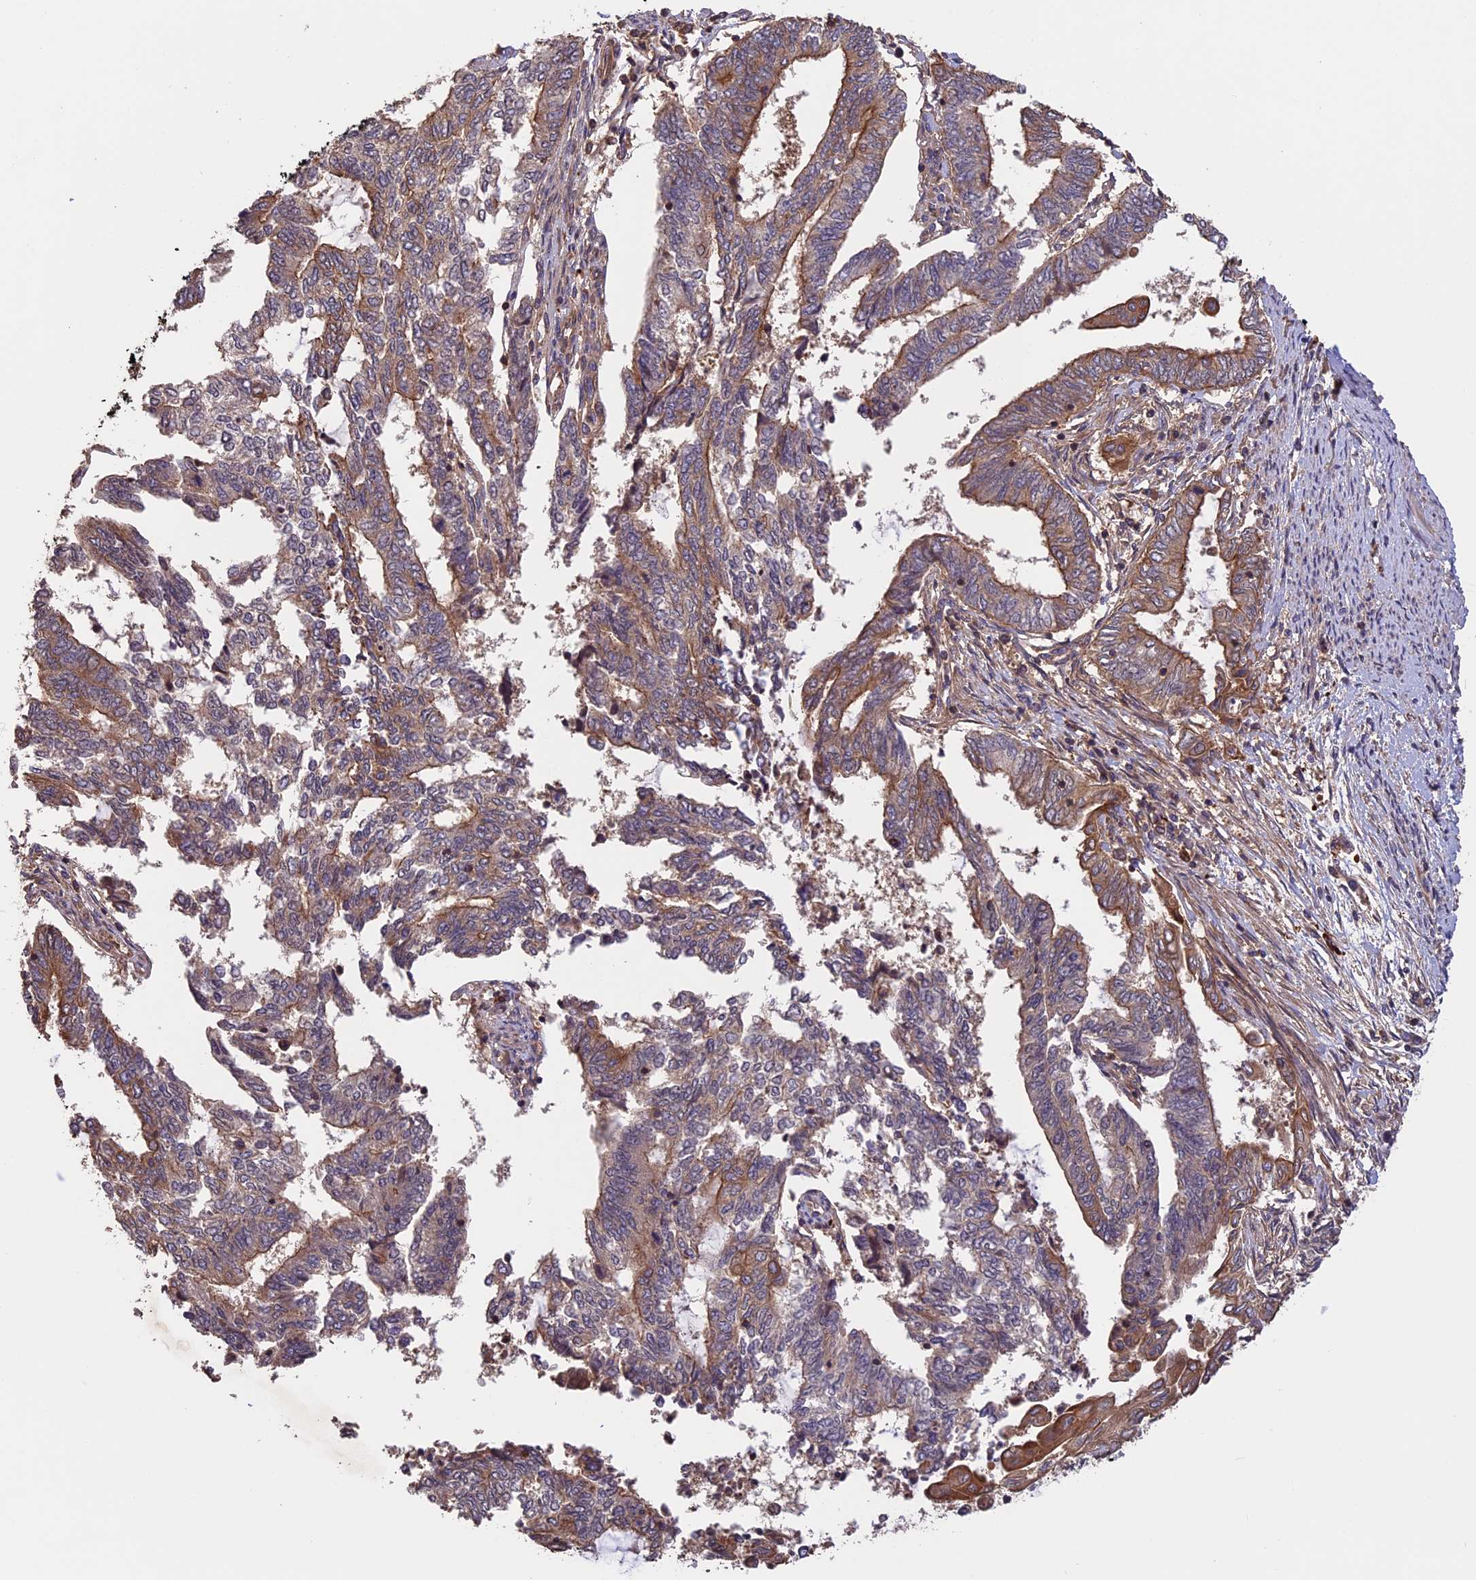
{"staining": {"intensity": "moderate", "quantity": "25%-75%", "location": "cytoplasmic/membranous"}, "tissue": "endometrial cancer", "cell_type": "Tumor cells", "image_type": "cancer", "snomed": [{"axis": "morphology", "description": "Adenocarcinoma, NOS"}, {"axis": "topography", "description": "Uterus"}, {"axis": "topography", "description": "Endometrium"}], "caption": "Protein expression analysis of human endometrial cancer reveals moderate cytoplasmic/membranous positivity in about 25%-75% of tumor cells.", "gene": "GAS8", "patient": {"sex": "female", "age": 70}}